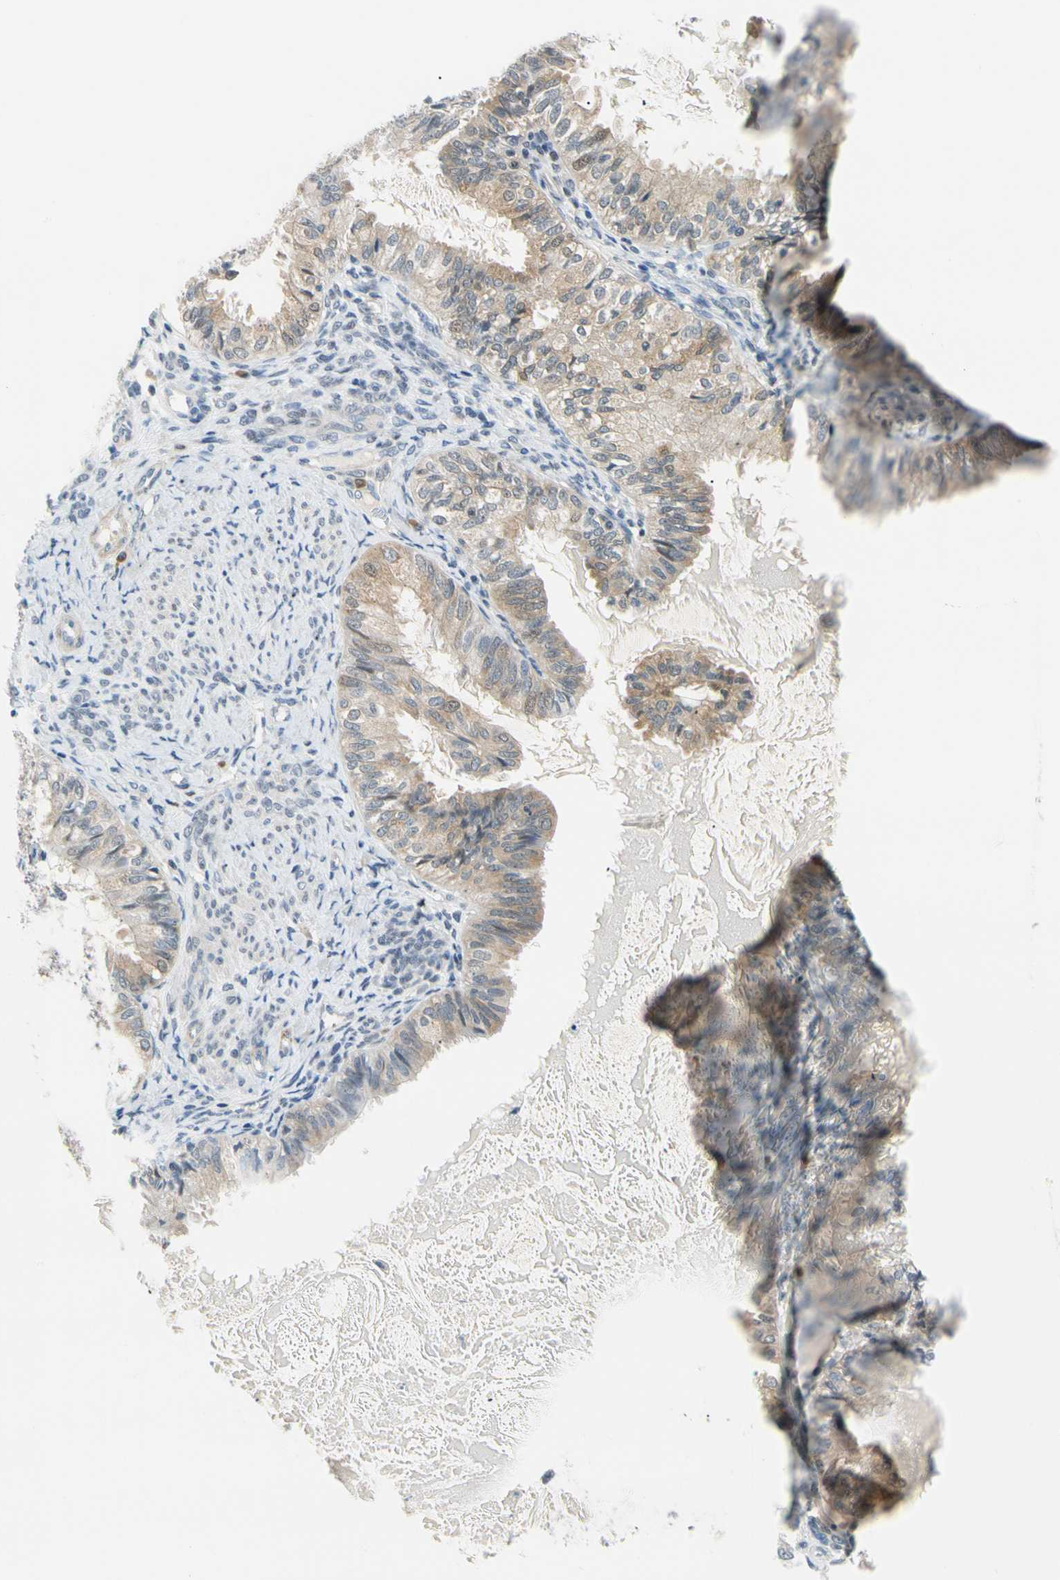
{"staining": {"intensity": "weak", "quantity": "25%-75%", "location": "cytoplasmic/membranous"}, "tissue": "cervical cancer", "cell_type": "Tumor cells", "image_type": "cancer", "snomed": [{"axis": "morphology", "description": "Normal tissue, NOS"}, {"axis": "morphology", "description": "Adenocarcinoma, NOS"}, {"axis": "topography", "description": "Cervix"}, {"axis": "topography", "description": "Endometrium"}], "caption": "A low amount of weak cytoplasmic/membranous expression is appreciated in approximately 25%-75% of tumor cells in cervical cancer tissue.", "gene": "SEC23B", "patient": {"sex": "female", "age": 86}}